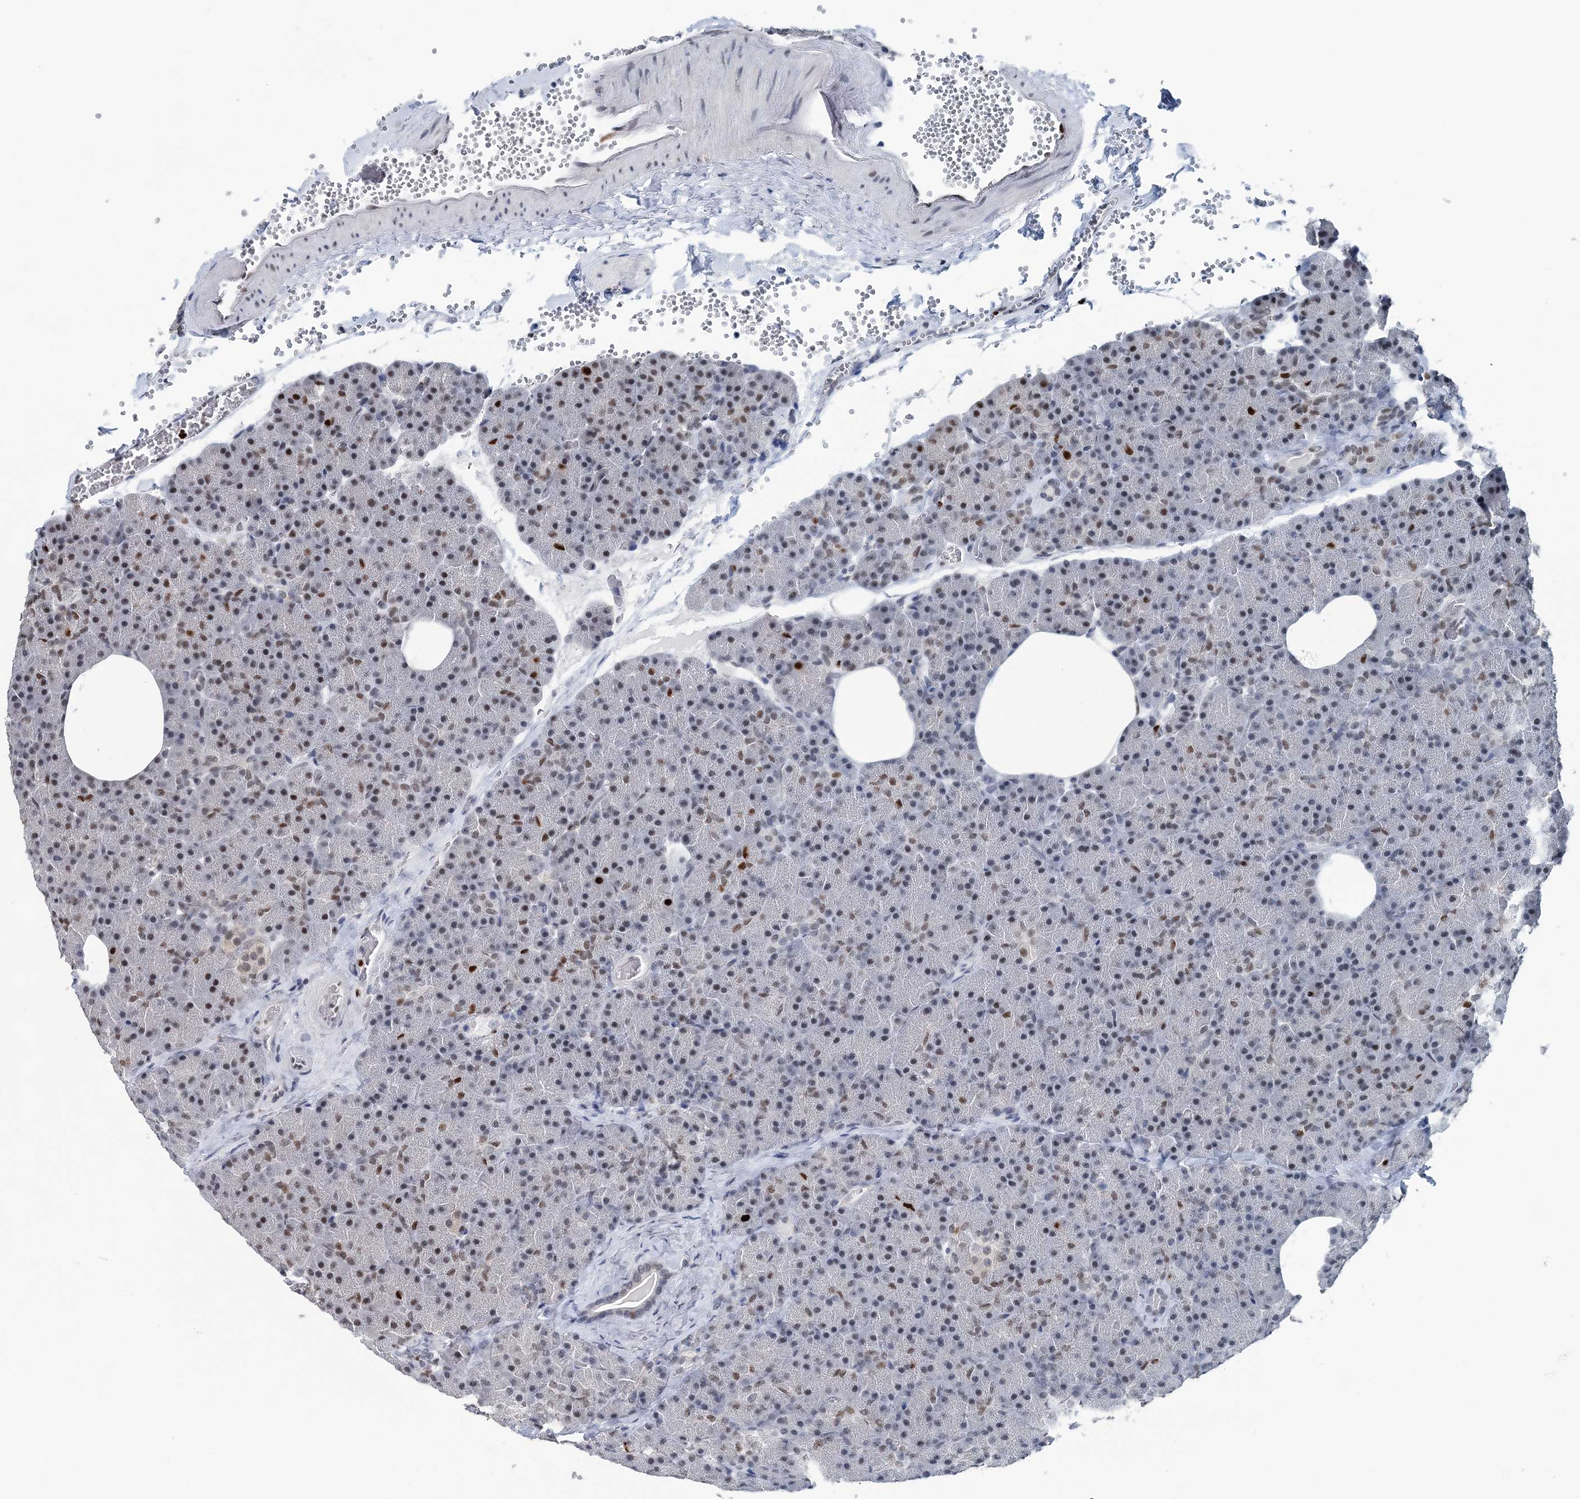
{"staining": {"intensity": "moderate", "quantity": "<25%", "location": "nuclear"}, "tissue": "pancreas", "cell_type": "Exocrine glandular cells", "image_type": "normal", "snomed": [{"axis": "morphology", "description": "Normal tissue, NOS"}, {"axis": "morphology", "description": "Carcinoid, malignant, NOS"}, {"axis": "topography", "description": "Pancreas"}], "caption": "Protein staining of normal pancreas shows moderate nuclear staining in approximately <25% of exocrine glandular cells. (Brightfield microscopy of DAB IHC at high magnification).", "gene": "HAT1", "patient": {"sex": "female", "age": 35}}